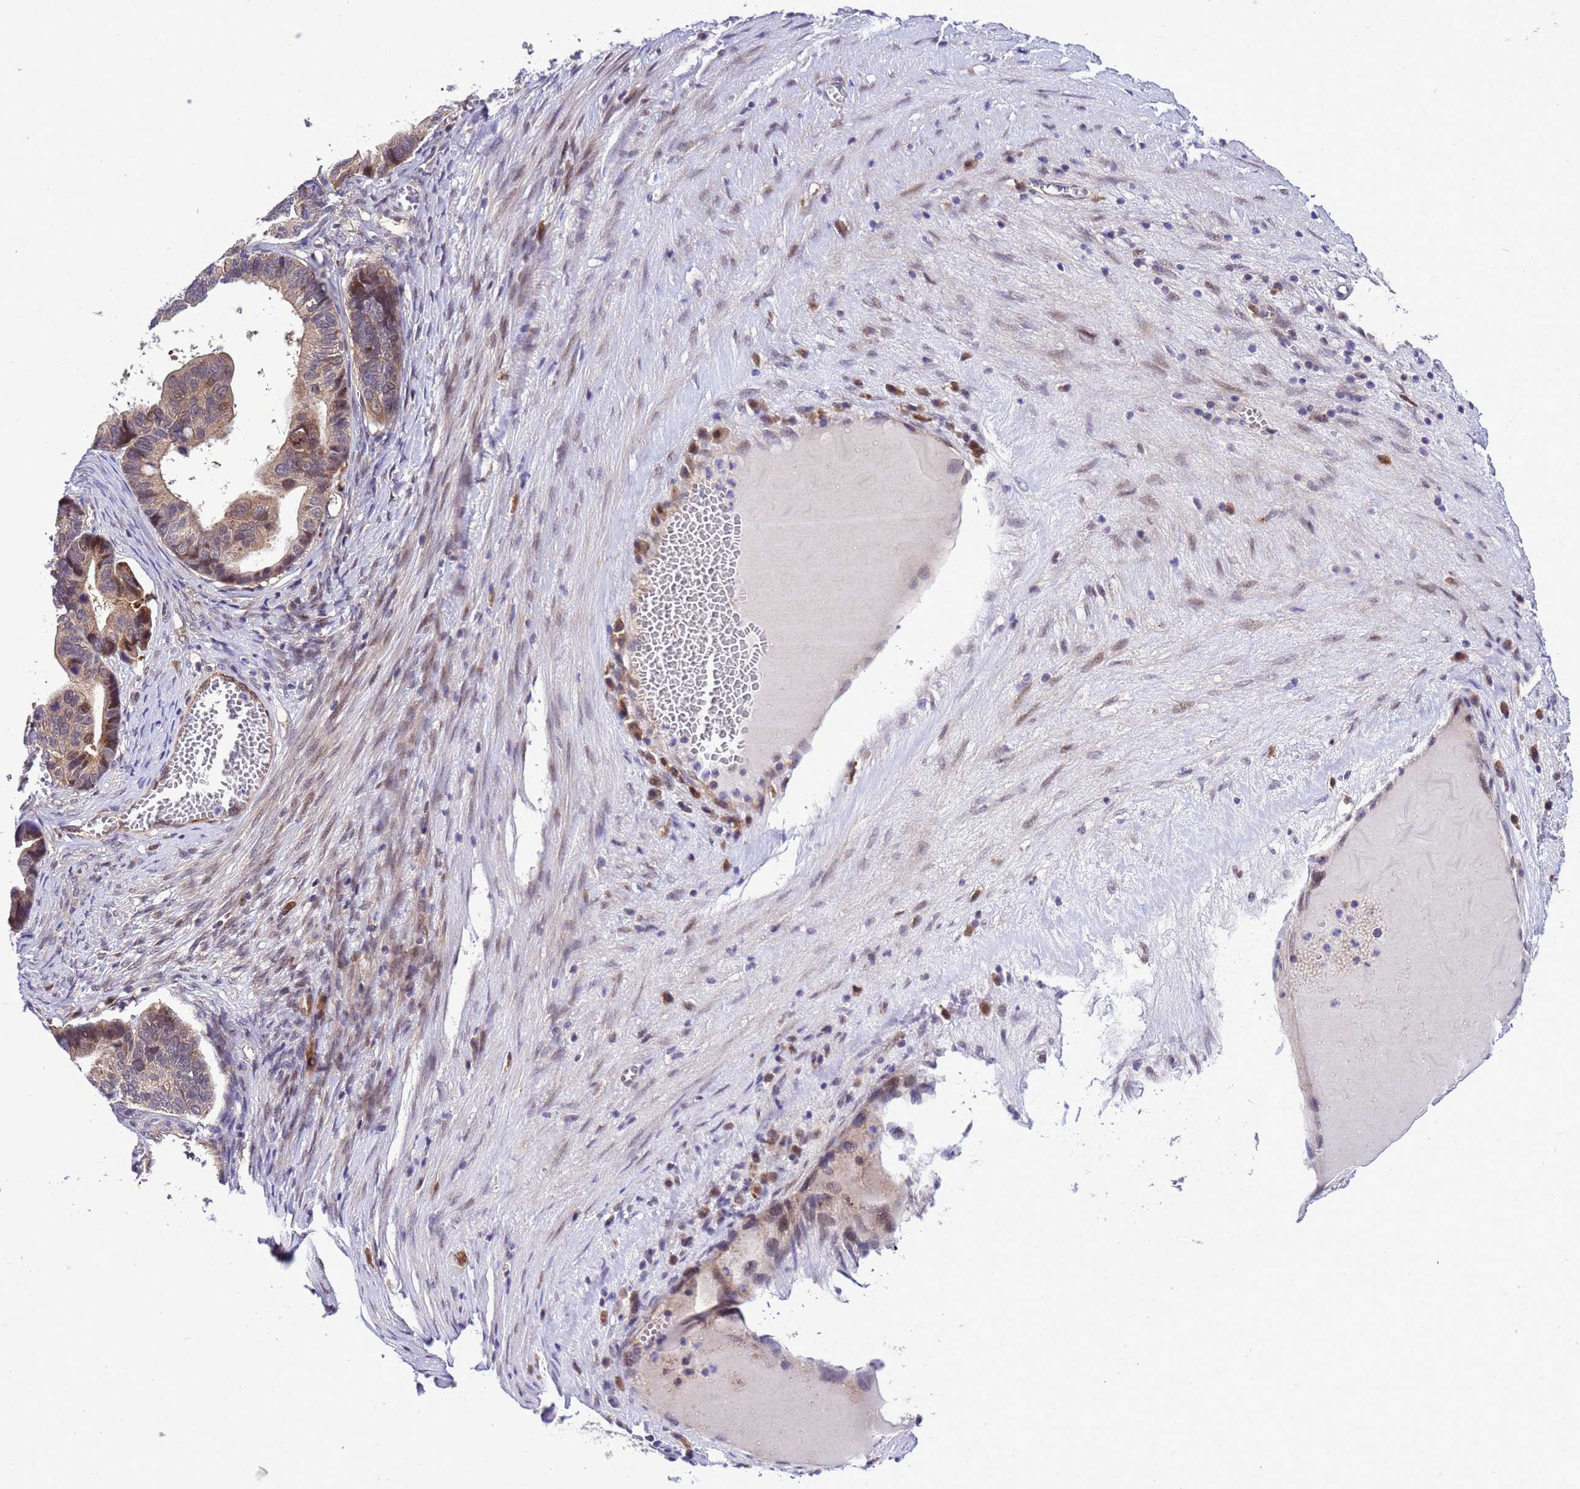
{"staining": {"intensity": "moderate", "quantity": ">75%", "location": "cytoplasmic/membranous"}, "tissue": "ovarian cancer", "cell_type": "Tumor cells", "image_type": "cancer", "snomed": [{"axis": "morphology", "description": "Cystadenocarcinoma, serous, NOS"}, {"axis": "topography", "description": "Ovary"}], "caption": "Ovarian serous cystadenocarcinoma stained with a brown dye demonstrates moderate cytoplasmic/membranous positive staining in approximately >75% of tumor cells.", "gene": "RASD1", "patient": {"sex": "female", "age": 56}}